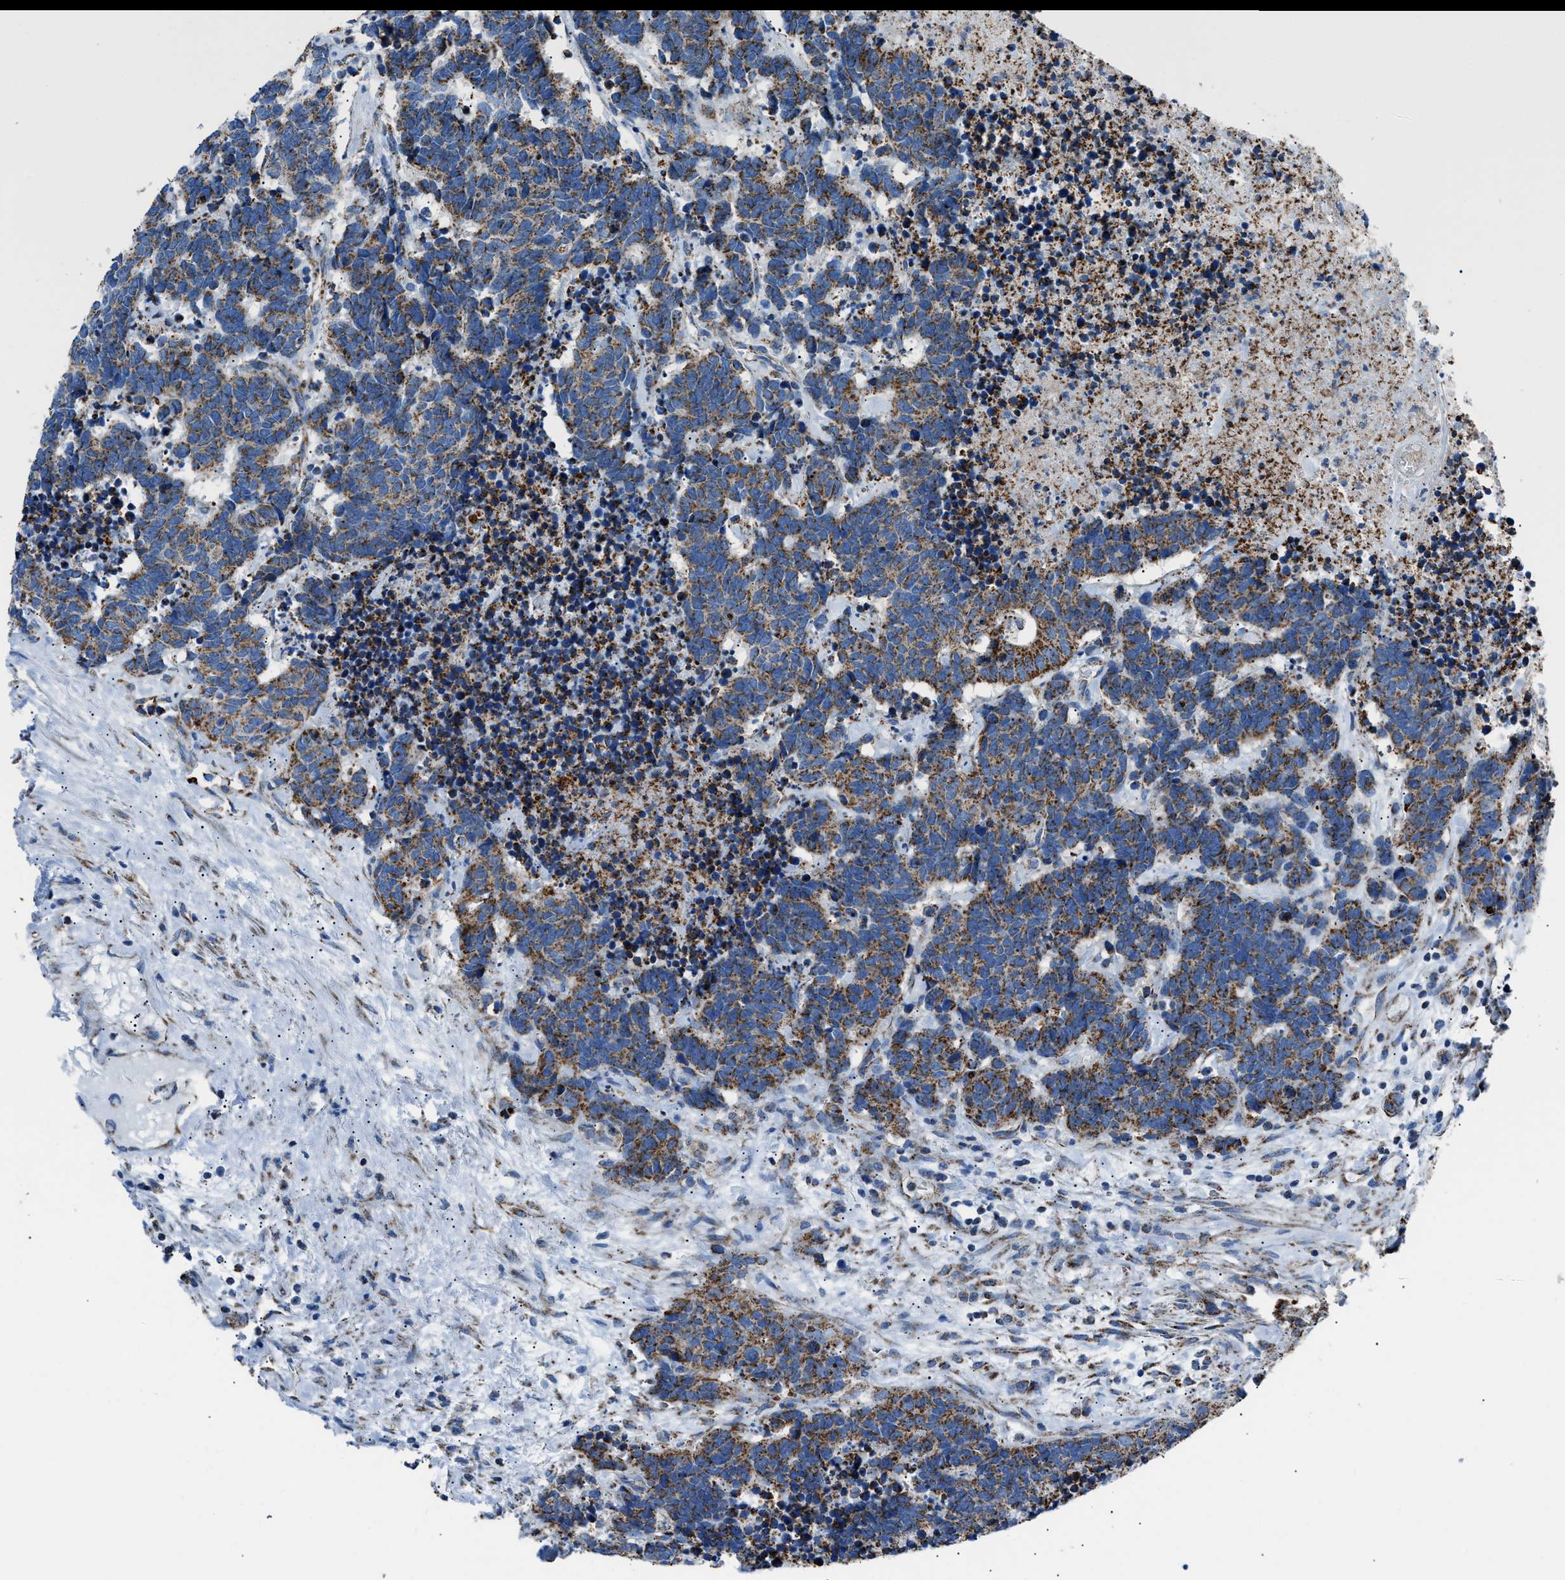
{"staining": {"intensity": "moderate", "quantity": ">75%", "location": "cytoplasmic/membranous"}, "tissue": "carcinoid", "cell_type": "Tumor cells", "image_type": "cancer", "snomed": [{"axis": "morphology", "description": "Carcinoma, NOS"}, {"axis": "morphology", "description": "Carcinoid, malignant, NOS"}, {"axis": "topography", "description": "Urinary bladder"}], "caption": "A brown stain highlights moderate cytoplasmic/membranous expression of a protein in carcinoid (malignant) tumor cells.", "gene": "PHB2", "patient": {"sex": "male", "age": 57}}